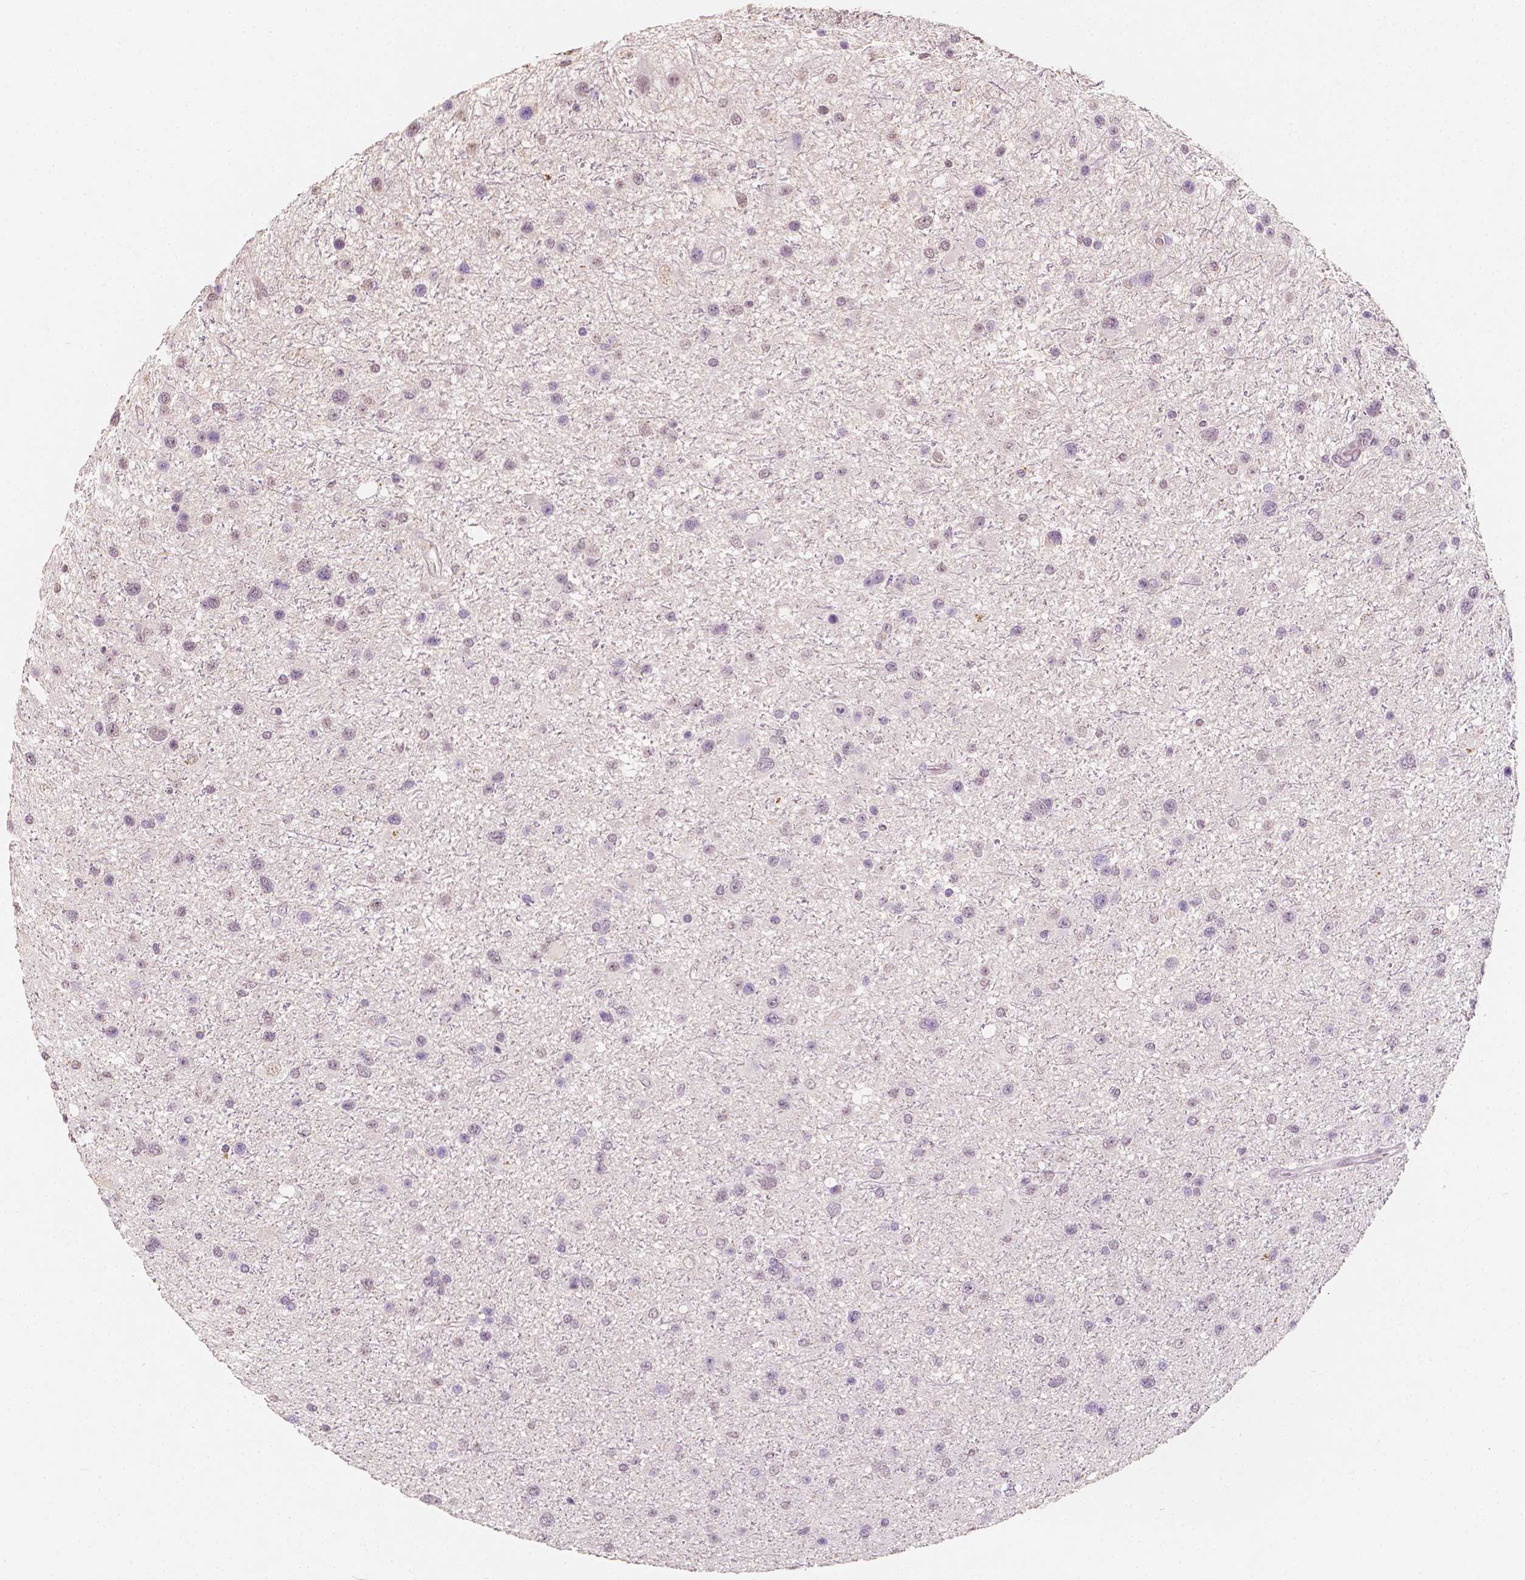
{"staining": {"intensity": "negative", "quantity": "none", "location": "none"}, "tissue": "glioma", "cell_type": "Tumor cells", "image_type": "cancer", "snomed": [{"axis": "morphology", "description": "Glioma, malignant, Low grade"}, {"axis": "topography", "description": "Brain"}], "caption": "Tumor cells are negative for brown protein staining in low-grade glioma (malignant).", "gene": "SOX15", "patient": {"sex": "female", "age": 32}}